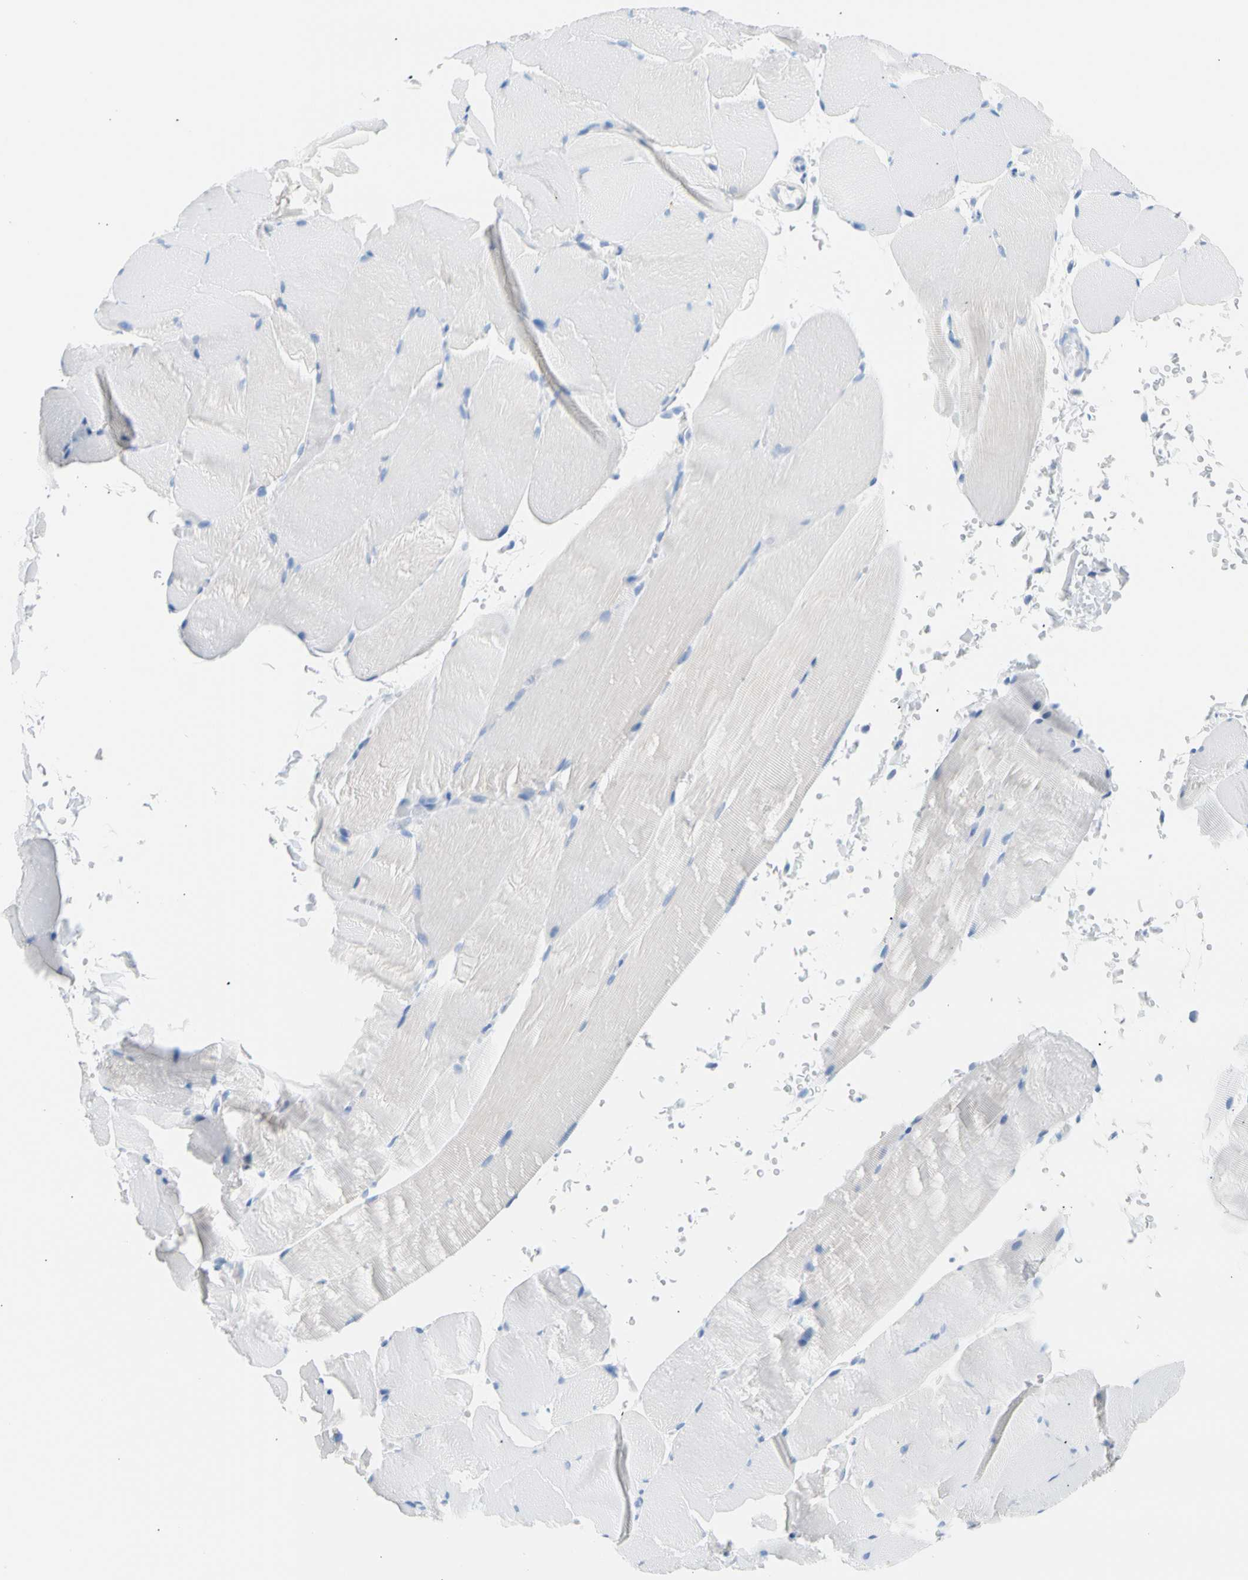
{"staining": {"intensity": "negative", "quantity": "none", "location": "none"}, "tissue": "skeletal muscle", "cell_type": "Myocytes", "image_type": "normal", "snomed": [{"axis": "morphology", "description": "Normal tissue, NOS"}, {"axis": "topography", "description": "Skeletal muscle"}, {"axis": "topography", "description": "Parathyroid gland"}], "caption": "A micrograph of skeletal muscle stained for a protein demonstrates no brown staining in myocytes.", "gene": "CEL", "patient": {"sex": "female", "age": 37}}